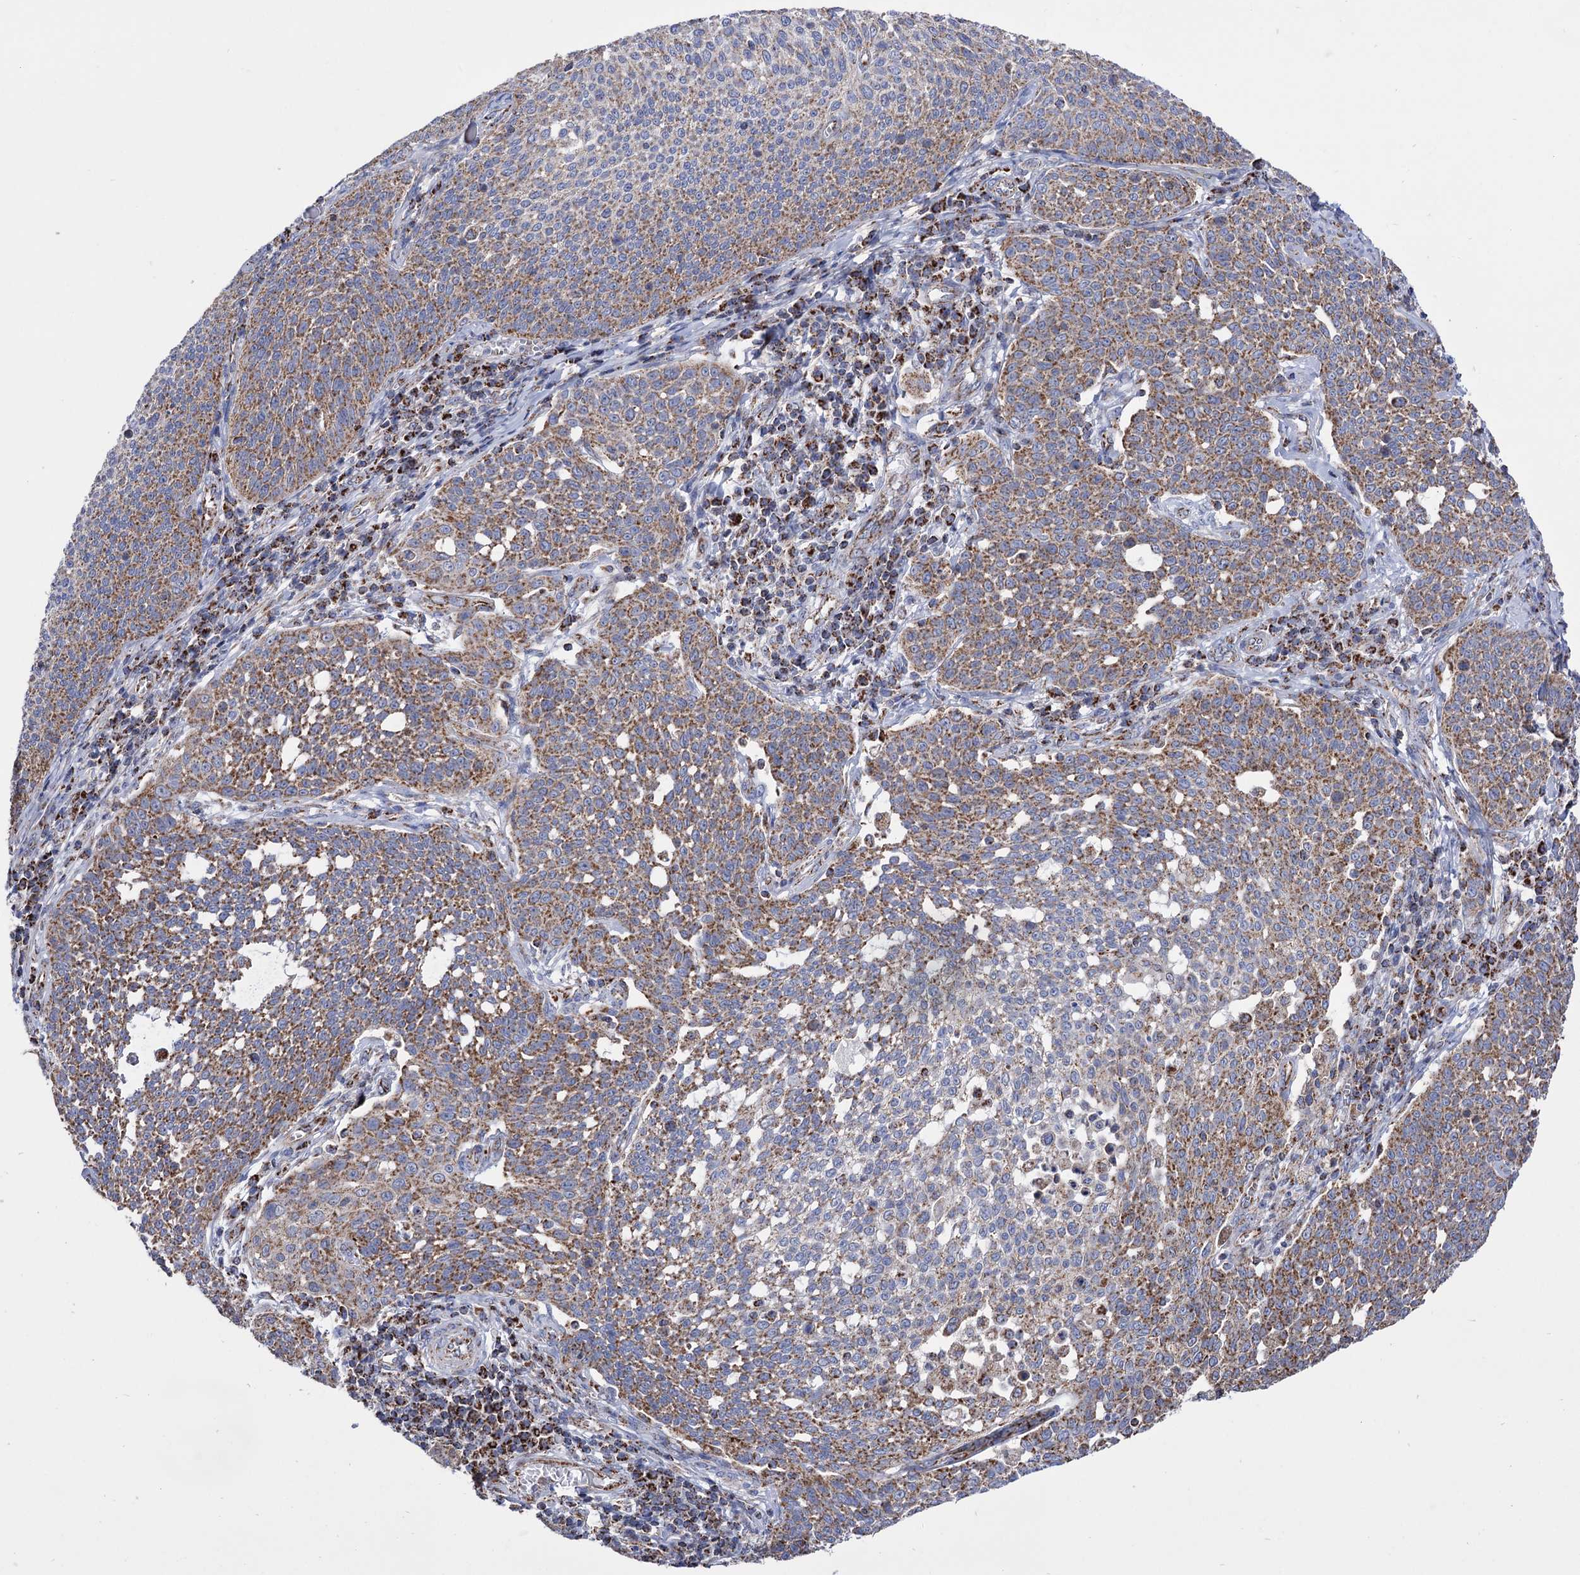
{"staining": {"intensity": "moderate", "quantity": ">75%", "location": "cytoplasmic/membranous"}, "tissue": "cervical cancer", "cell_type": "Tumor cells", "image_type": "cancer", "snomed": [{"axis": "morphology", "description": "Squamous cell carcinoma, NOS"}, {"axis": "topography", "description": "Cervix"}], "caption": "Immunohistochemical staining of squamous cell carcinoma (cervical) demonstrates medium levels of moderate cytoplasmic/membranous expression in approximately >75% of tumor cells.", "gene": "ABHD10", "patient": {"sex": "female", "age": 34}}